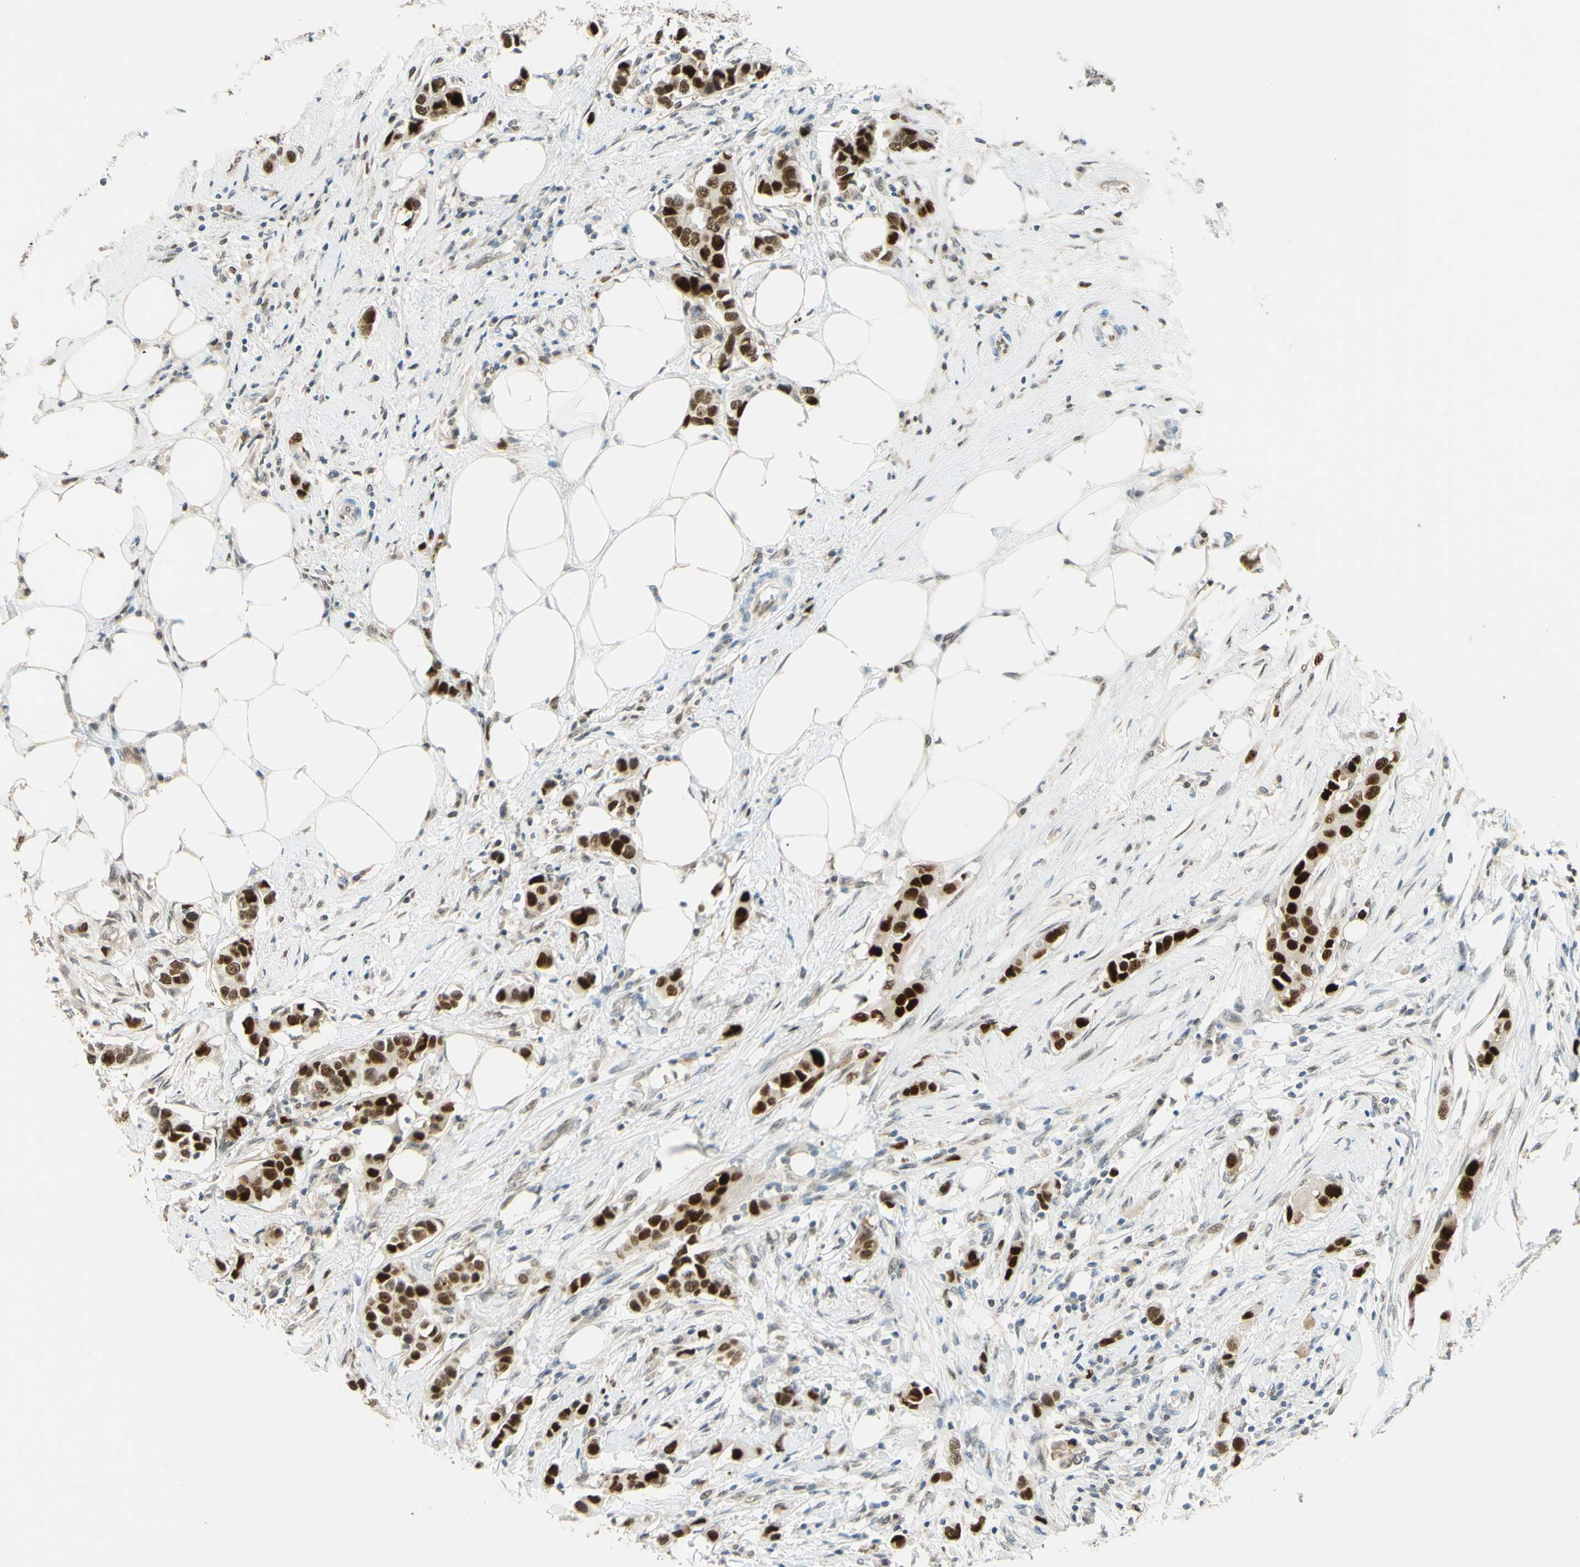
{"staining": {"intensity": "strong", "quantity": ">75%", "location": "nuclear"}, "tissue": "breast cancer", "cell_type": "Tumor cells", "image_type": "cancer", "snomed": [{"axis": "morphology", "description": "Normal tissue, NOS"}, {"axis": "morphology", "description": "Duct carcinoma"}, {"axis": "topography", "description": "Breast"}], "caption": "A high amount of strong nuclear expression is seen in approximately >75% of tumor cells in breast cancer (intraductal carcinoma) tissue. (Brightfield microscopy of DAB IHC at high magnification).", "gene": "POLB", "patient": {"sex": "female", "age": 50}}